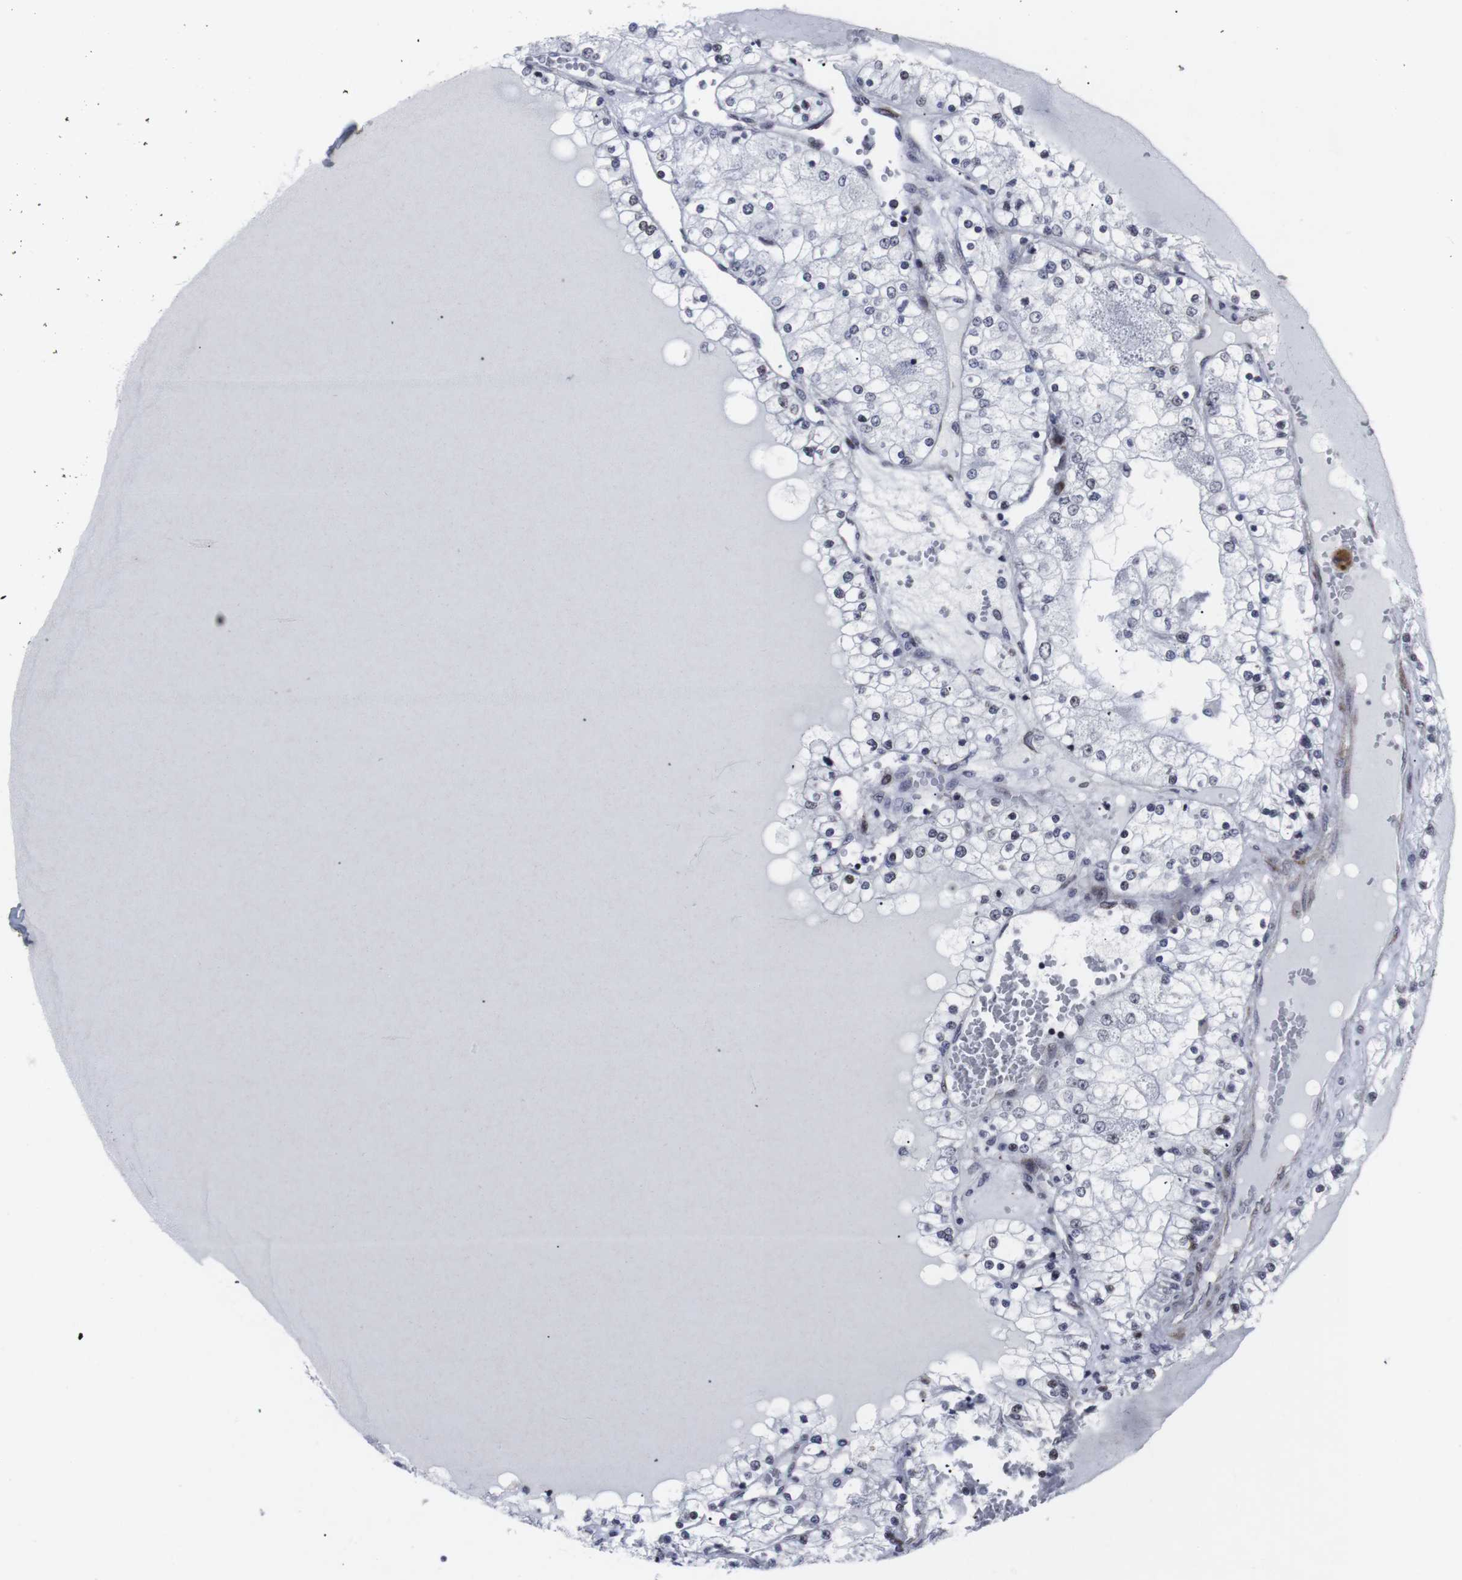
{"staining": {"intensity": "negative", "quantity": "none", "location": "none"}, "tissue": "renal cancer", "cell_type": "Tumor cells", "image_type": "cancer", "snomed": [{"axis": "morphology", "description": "Adenocarcinoma, NOS"}, {"axis": "topography", "description": "Kidney"}], "caption": "Immunohistochemistry (IHC) micrograph of human renal adenocarcinoma stained for a protein (brown), which reveals no expression in tumor cells. (DAB (3,3'-diaminobenzidine) immunohistochemistry (IHC) visualized using brightfield microscopy, high magnification).", "gene": "MLH1", "patient": {"sex": "male", "age": 68}}